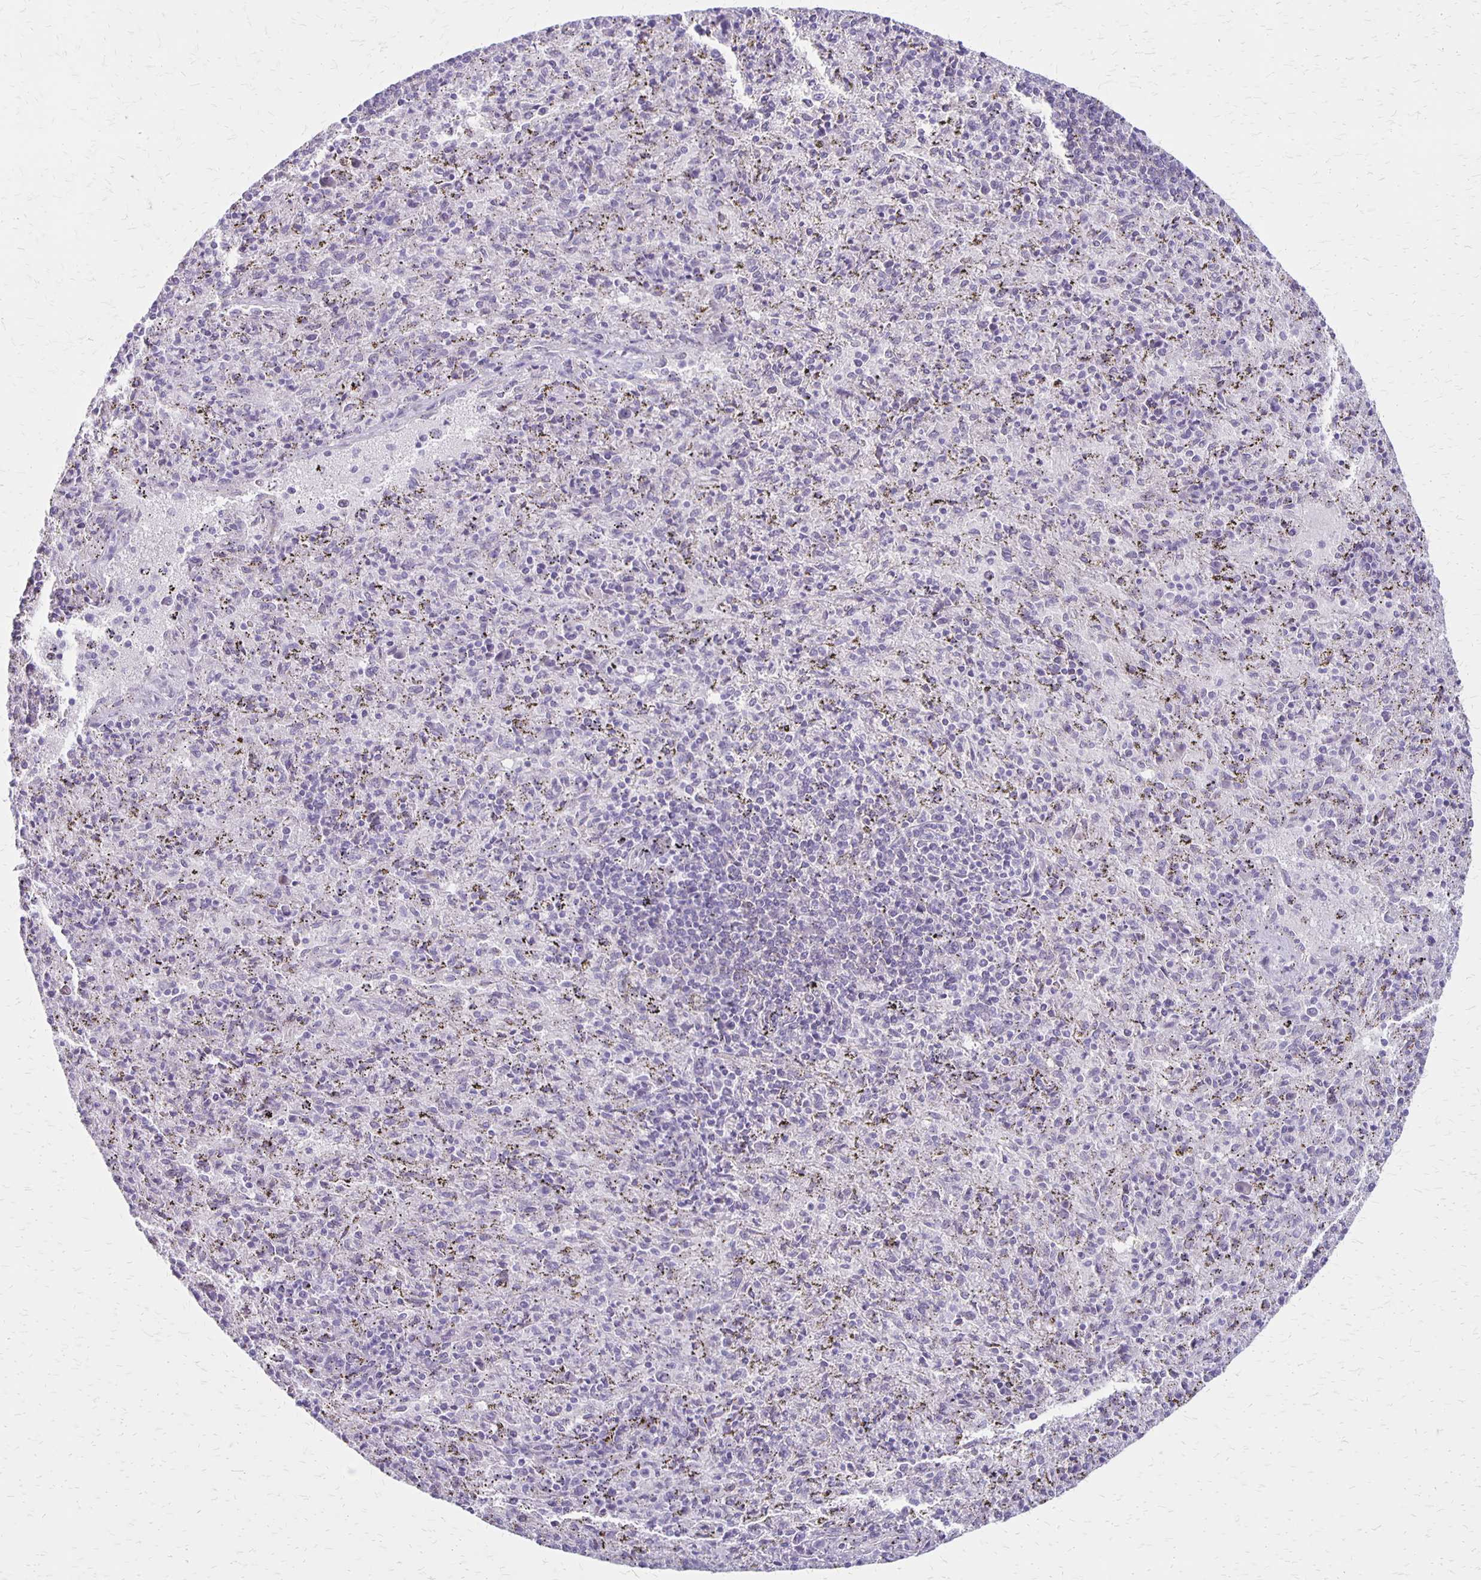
{"staining": {"intensity": "negative", "quantity": "none", "location": "none"}, "tissue": "spleen", "cell_type": "Cells in red pulp", "image_type": "normal", "snomed": [{"axis": "morphology", "description": "Normal tissue, NOS"}, {"axis": "topography", "description": "Spleen"}], "caption": "DAB immunohistochemical staining of unremarkable spleen exhibits no significant staining in cells in red pulp. Nuclei are stained in blue.", "gene": "HOMER1", "patient": {"sex": "male", "age": 57}}